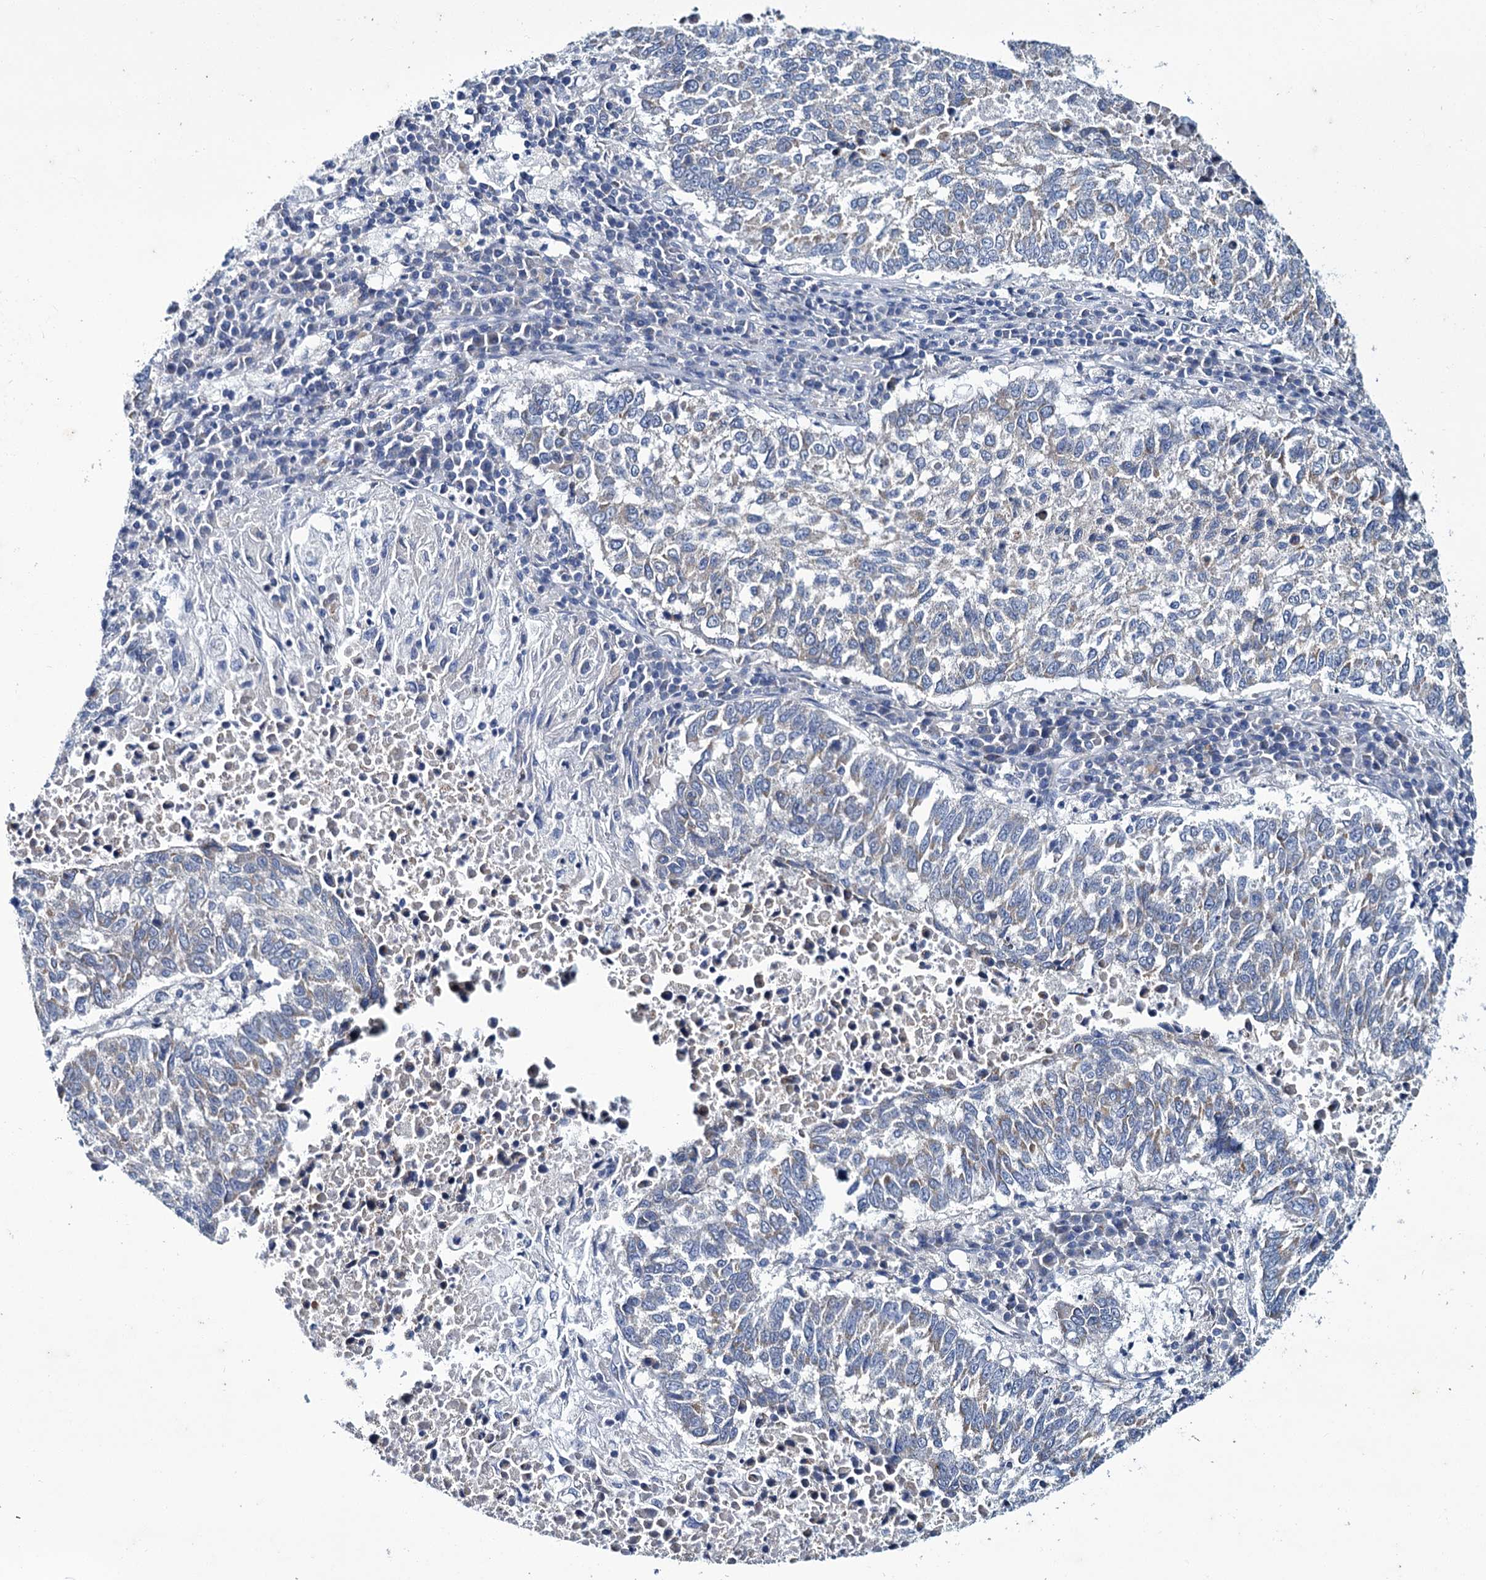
{"staining": {"intensity": "weak", "quantity": "<25%", "location": "cytoplasmic/membranous"}, "tissue": "lung cancer", "cell_type": "Tumor cells", "image_type": "cancer", "snomed": [{"axis": "morphology", "description": "Squamous cell carcinoma, NOS"}, {"axis": "topography", "description": "Lung"}], "caption": "Immunohistochemistry photomicrograph of human lung cancer stained for a protein (brown), which demonstrates no expression in tumor cells. The staining was performed using DAB to visualize the protein expression in brown, while the nuclei were stained in blue with hematoxylin (Magnification: 20x).", "gene": "CEP295", "patient": {"sex": "male", "age": 73}}